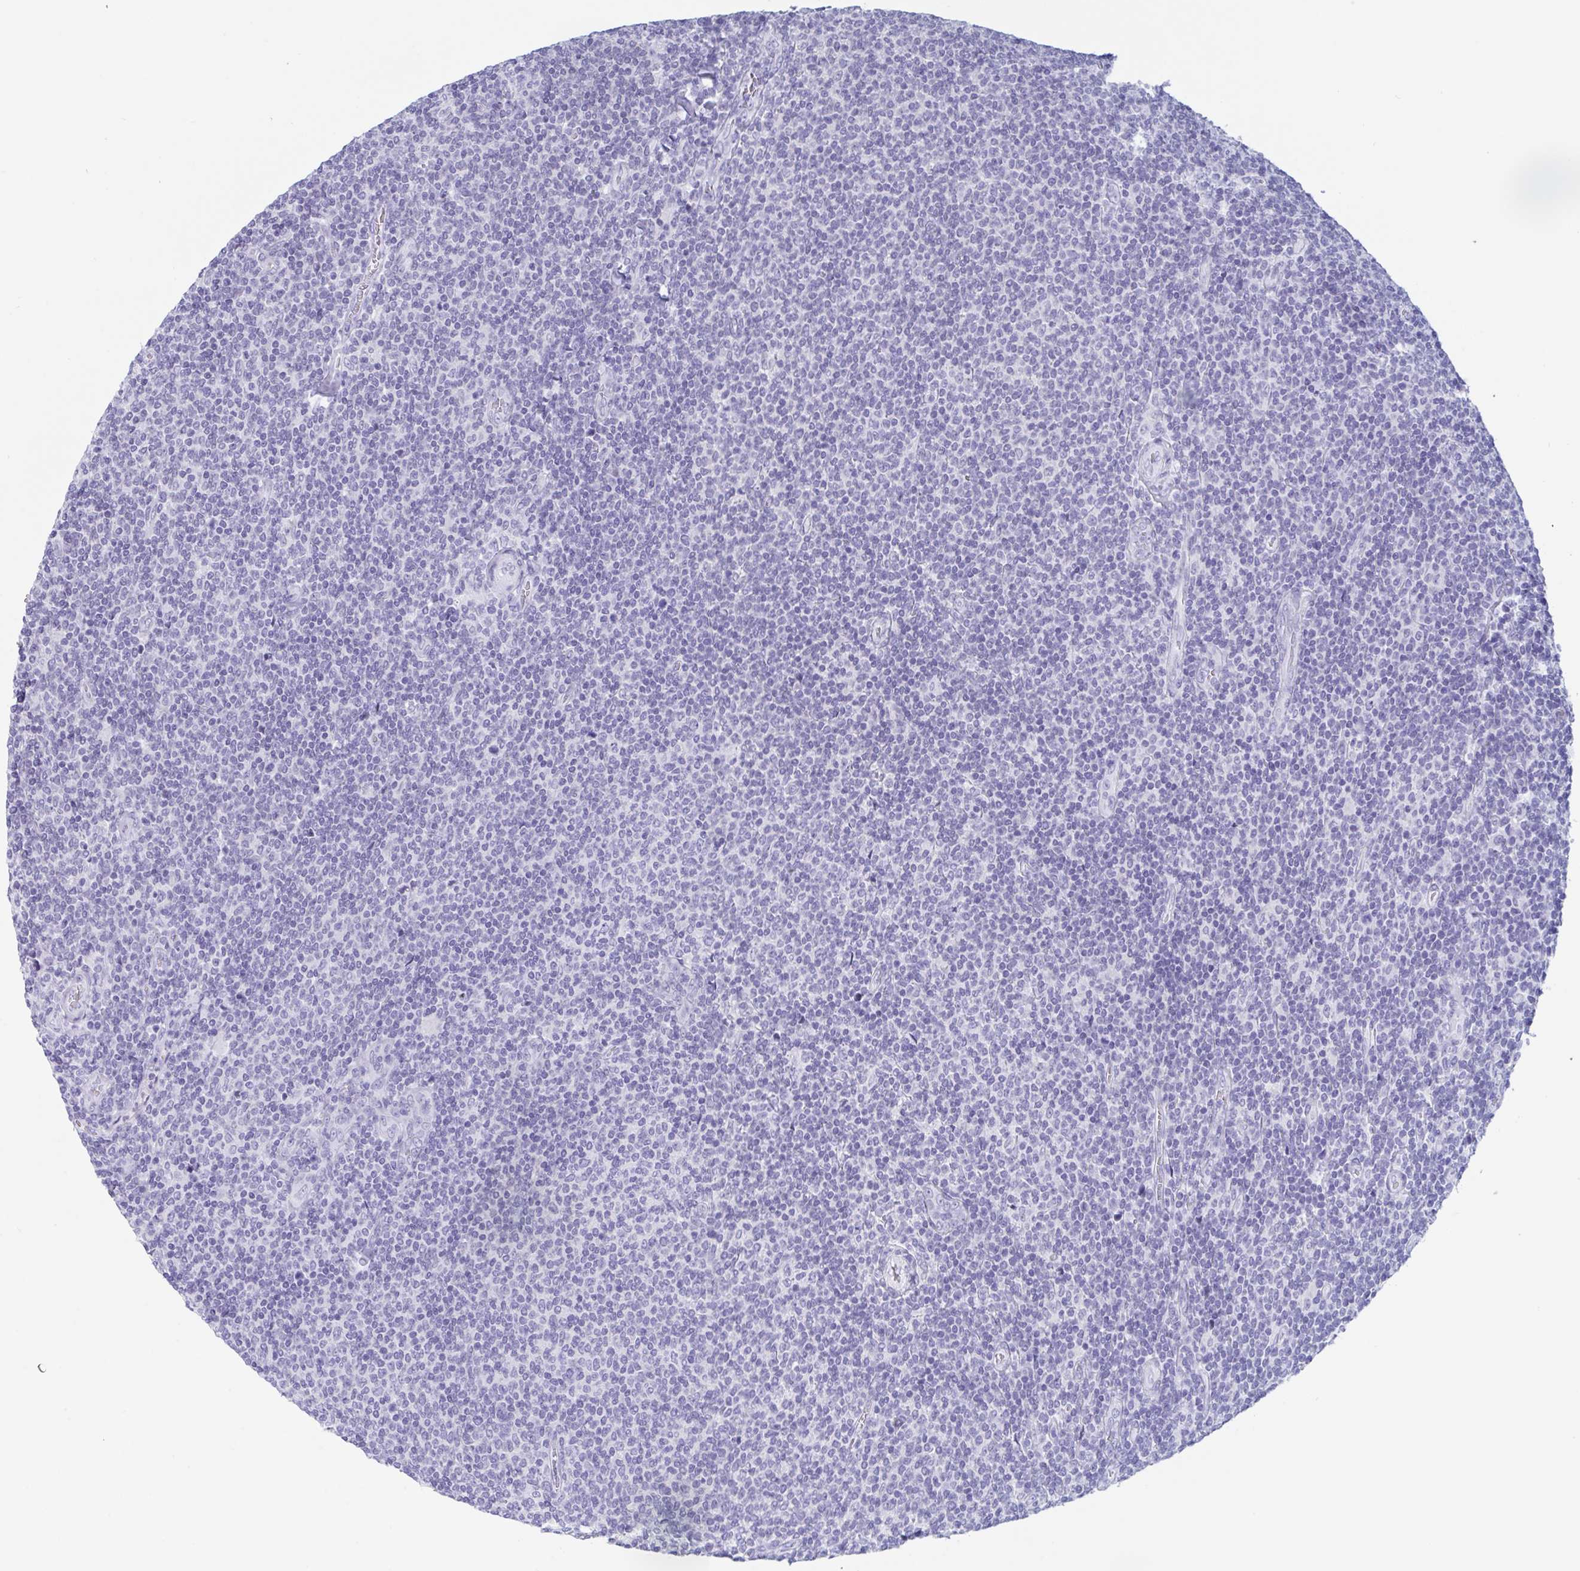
{"staining": {"intensity": "negative", "quantity": "none", "location": "none"}, "tissue": "lymphoma", "cell_type": "Tumor cells", "image_type": "cancer", "snomed": [{"axis": "morphology", "description": "Malignant lymphoma, non-Hodgkin's type, Low grade"}, {"axis": "topography", "description": "Lymph node"}], "caption": "Immunohistochemistry (IHC) of lymphoma displays no positivity in tumor cells.", "gene": "CDX4", "patient": {"sex": "male", "age": 52}}